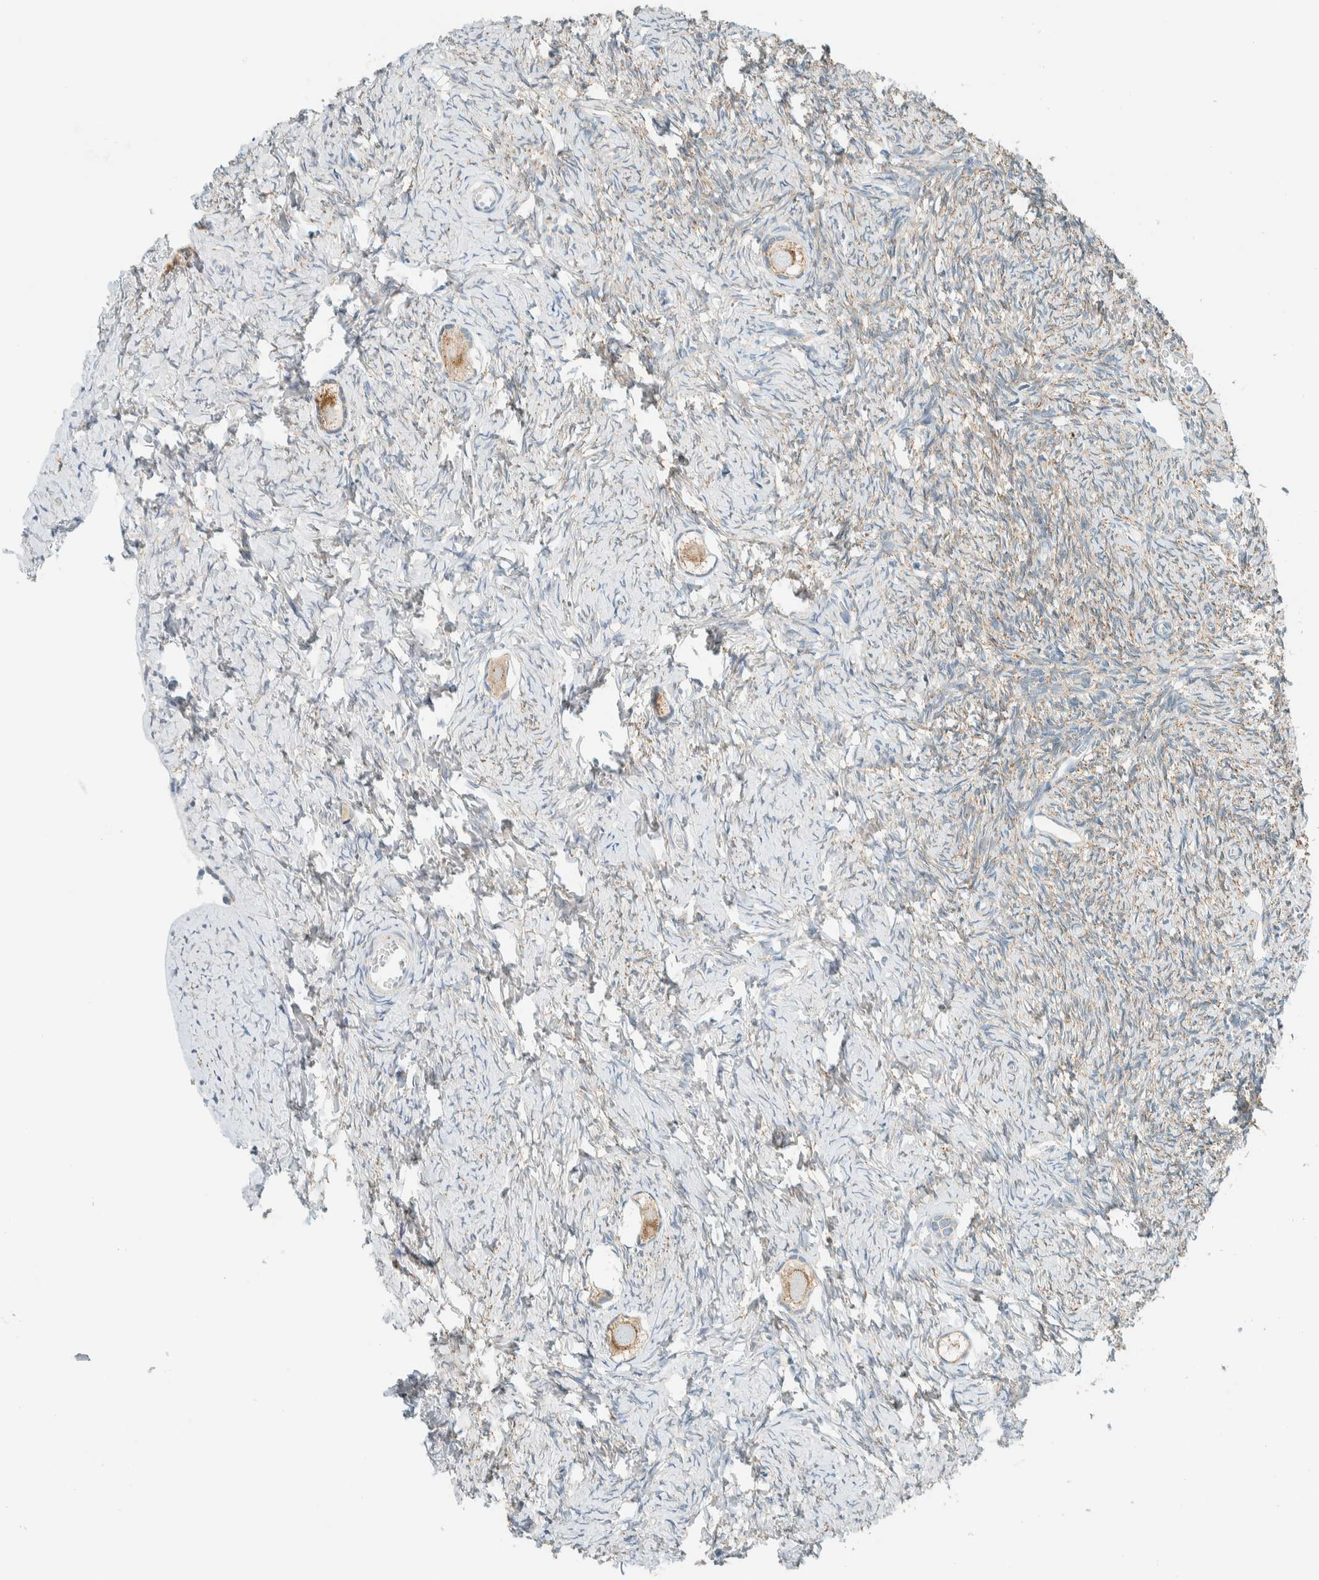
{"staining": {"intensity": "moderate", "quantity": ">75%", "location": "cytoplasmic/membranous"}, "tissue": "ovary", "cell_type": "Follicle cells", "image_type": "normal", "snomed": [{"axis": "morphology", "description": "Normal tissue, NOS"}, {"axis": "topography", "description": "Ovary"}], "caption": "Ovary stained with DAB (3,3'-diaminobenzidine) immunohistochemistry demonstrates medium levels of moderate cytoplasmic/membranous staining in approximately >75% of follicle cells. (IHC, brightfield microscopy, high magnification).", "gene": "ALDH7A1", "patient": {"sex": "female", "age": 27}}